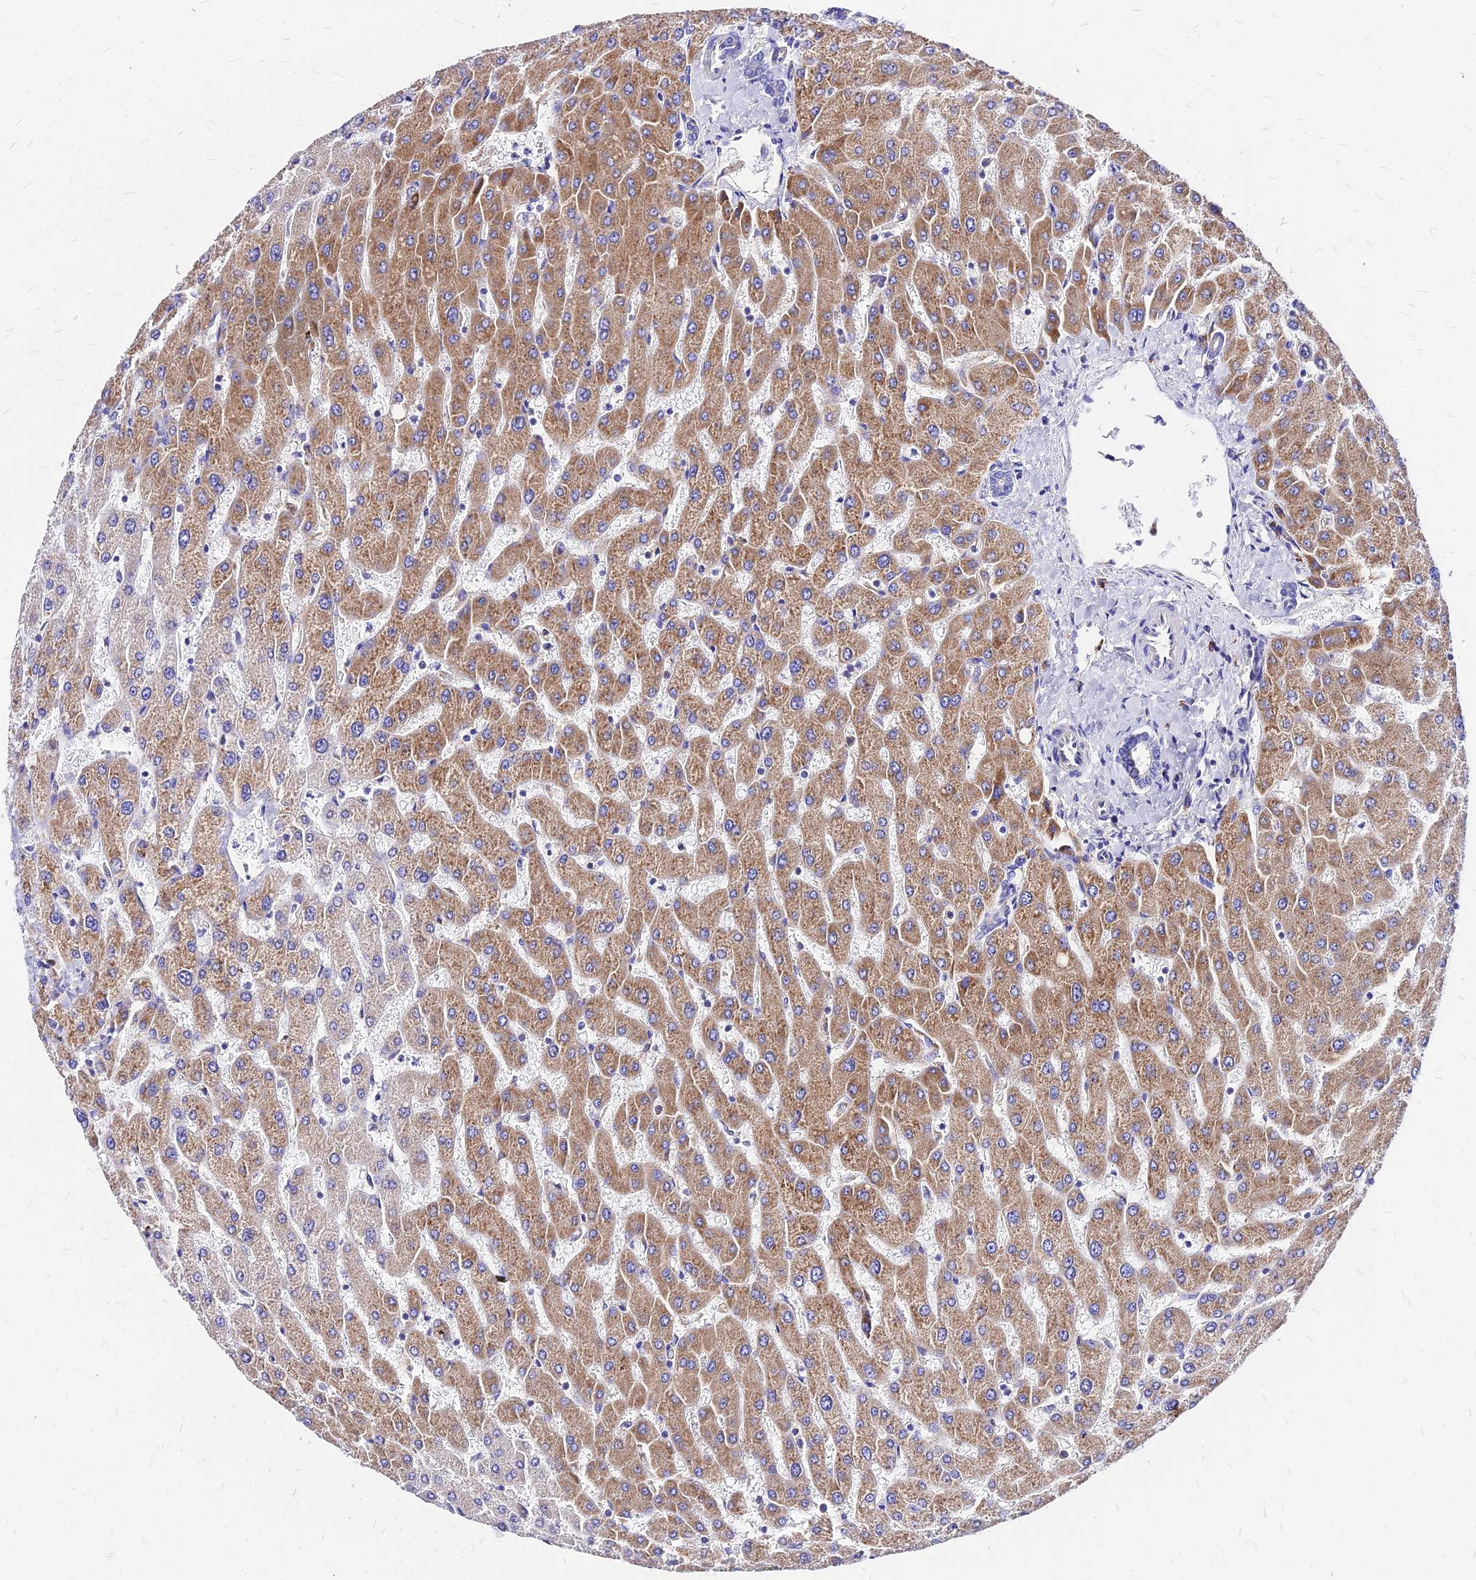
{"staining": {"intensity": "negative", "quantity": "none", "location": "none"}, "tissue": "liver", "cell_type": "Cholangiocytes", "image_type": "normal", "snomed": [{"axis": "morphology", "description": "Normal tissue, NOS"}, {"axis": "topography", "description": "Liver"}], "caption": "This is a histopathology image of immunohistochemistry (IHC) staining of normal liver, which shows no staining in cholangiocytes.", "gene": "RPL19", "patient": {"sex": "male", "age": 55}}